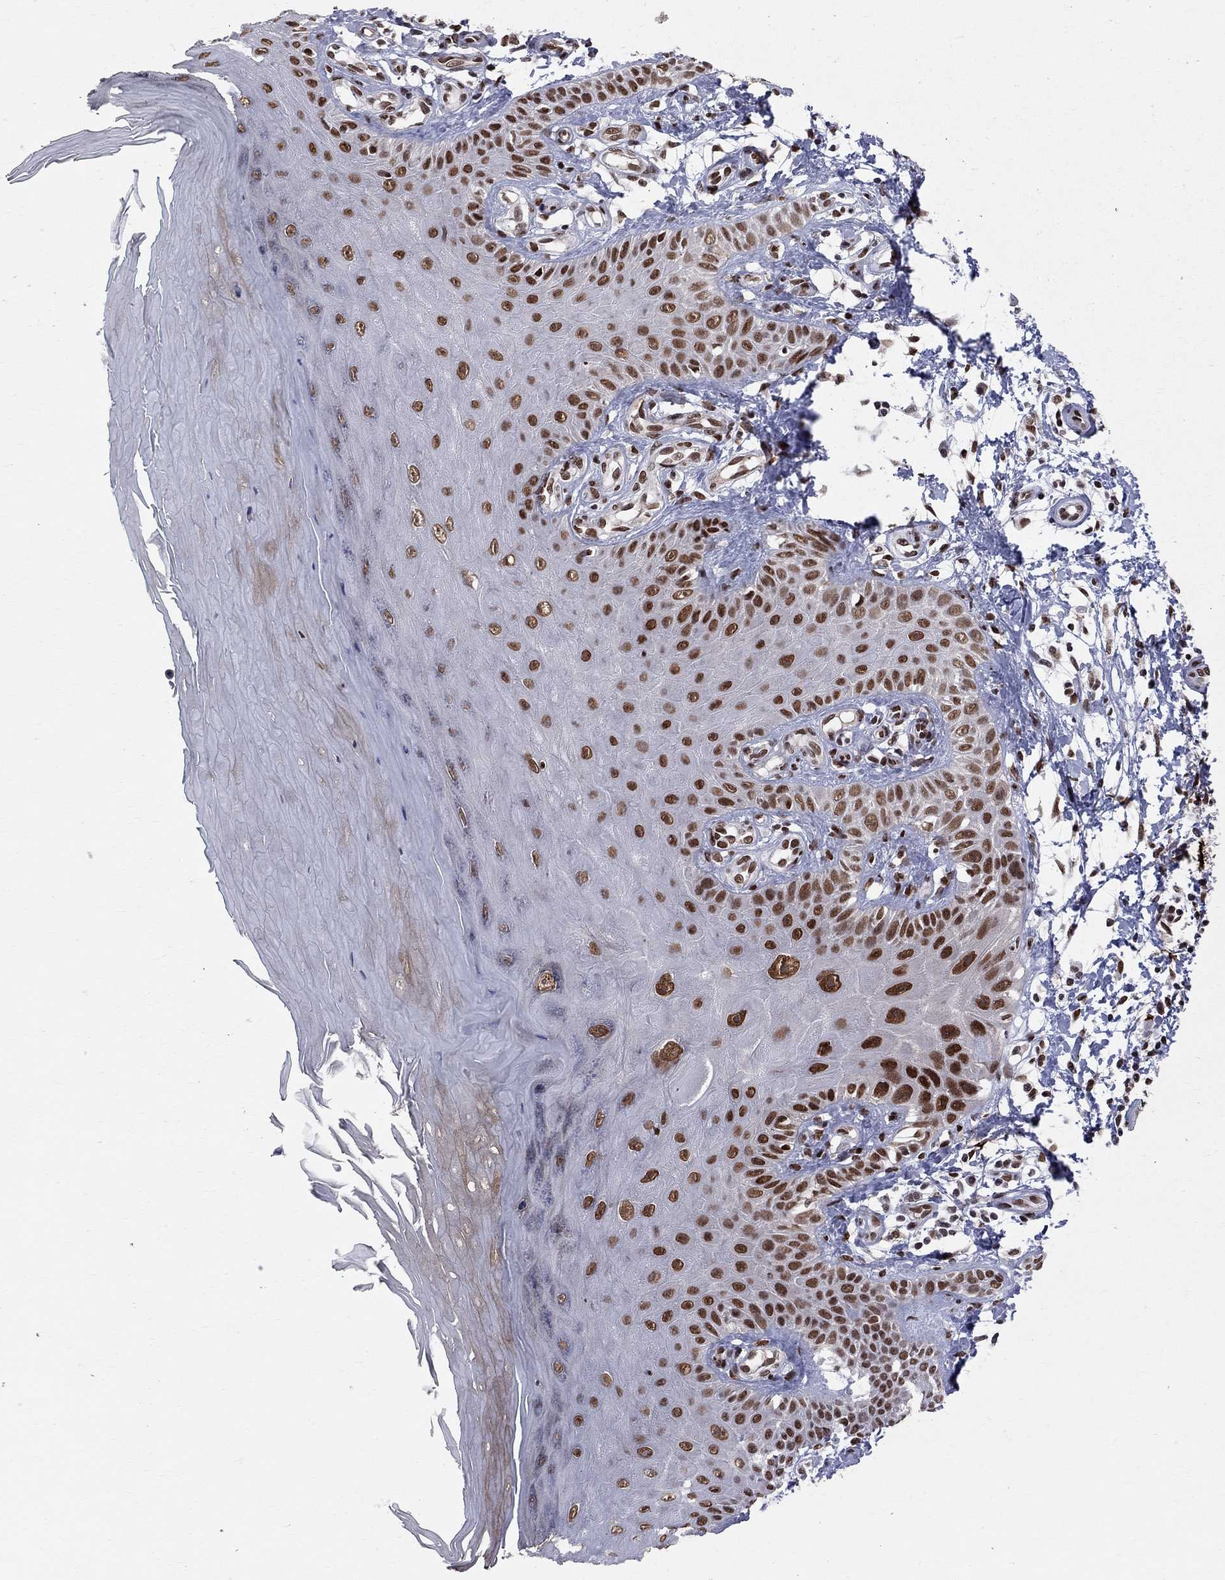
{"staining": {"intensity": "moderate", "quantity": "25%-75%", "location": "nuclear"}, "tissue": "skin", "cell_type": "Fibroblasts", "image_type": "normal", "snomed": [{"axis": "morphology", "description": "Normal tissue, NOS"}, {"axis": "morphology", "description": "Inflammation, NOS"}, {"axis": "morphology", "description": "Fibrosis, NOS"}, {"axis": "topography", "description": "Skin"}], "caption": "Immunohistochemistry (IHC) (DAB (3,3'-diaminobenzidine)) staining of benign human skin shows moderate nuclear protein expression in approximately 25%-75% of fibroblasts. (brown staining indicates protein expression, while blue staining denotes nuclei).", "gene": "SAP30L", "patient": {"sex": "male", "age": 71}}